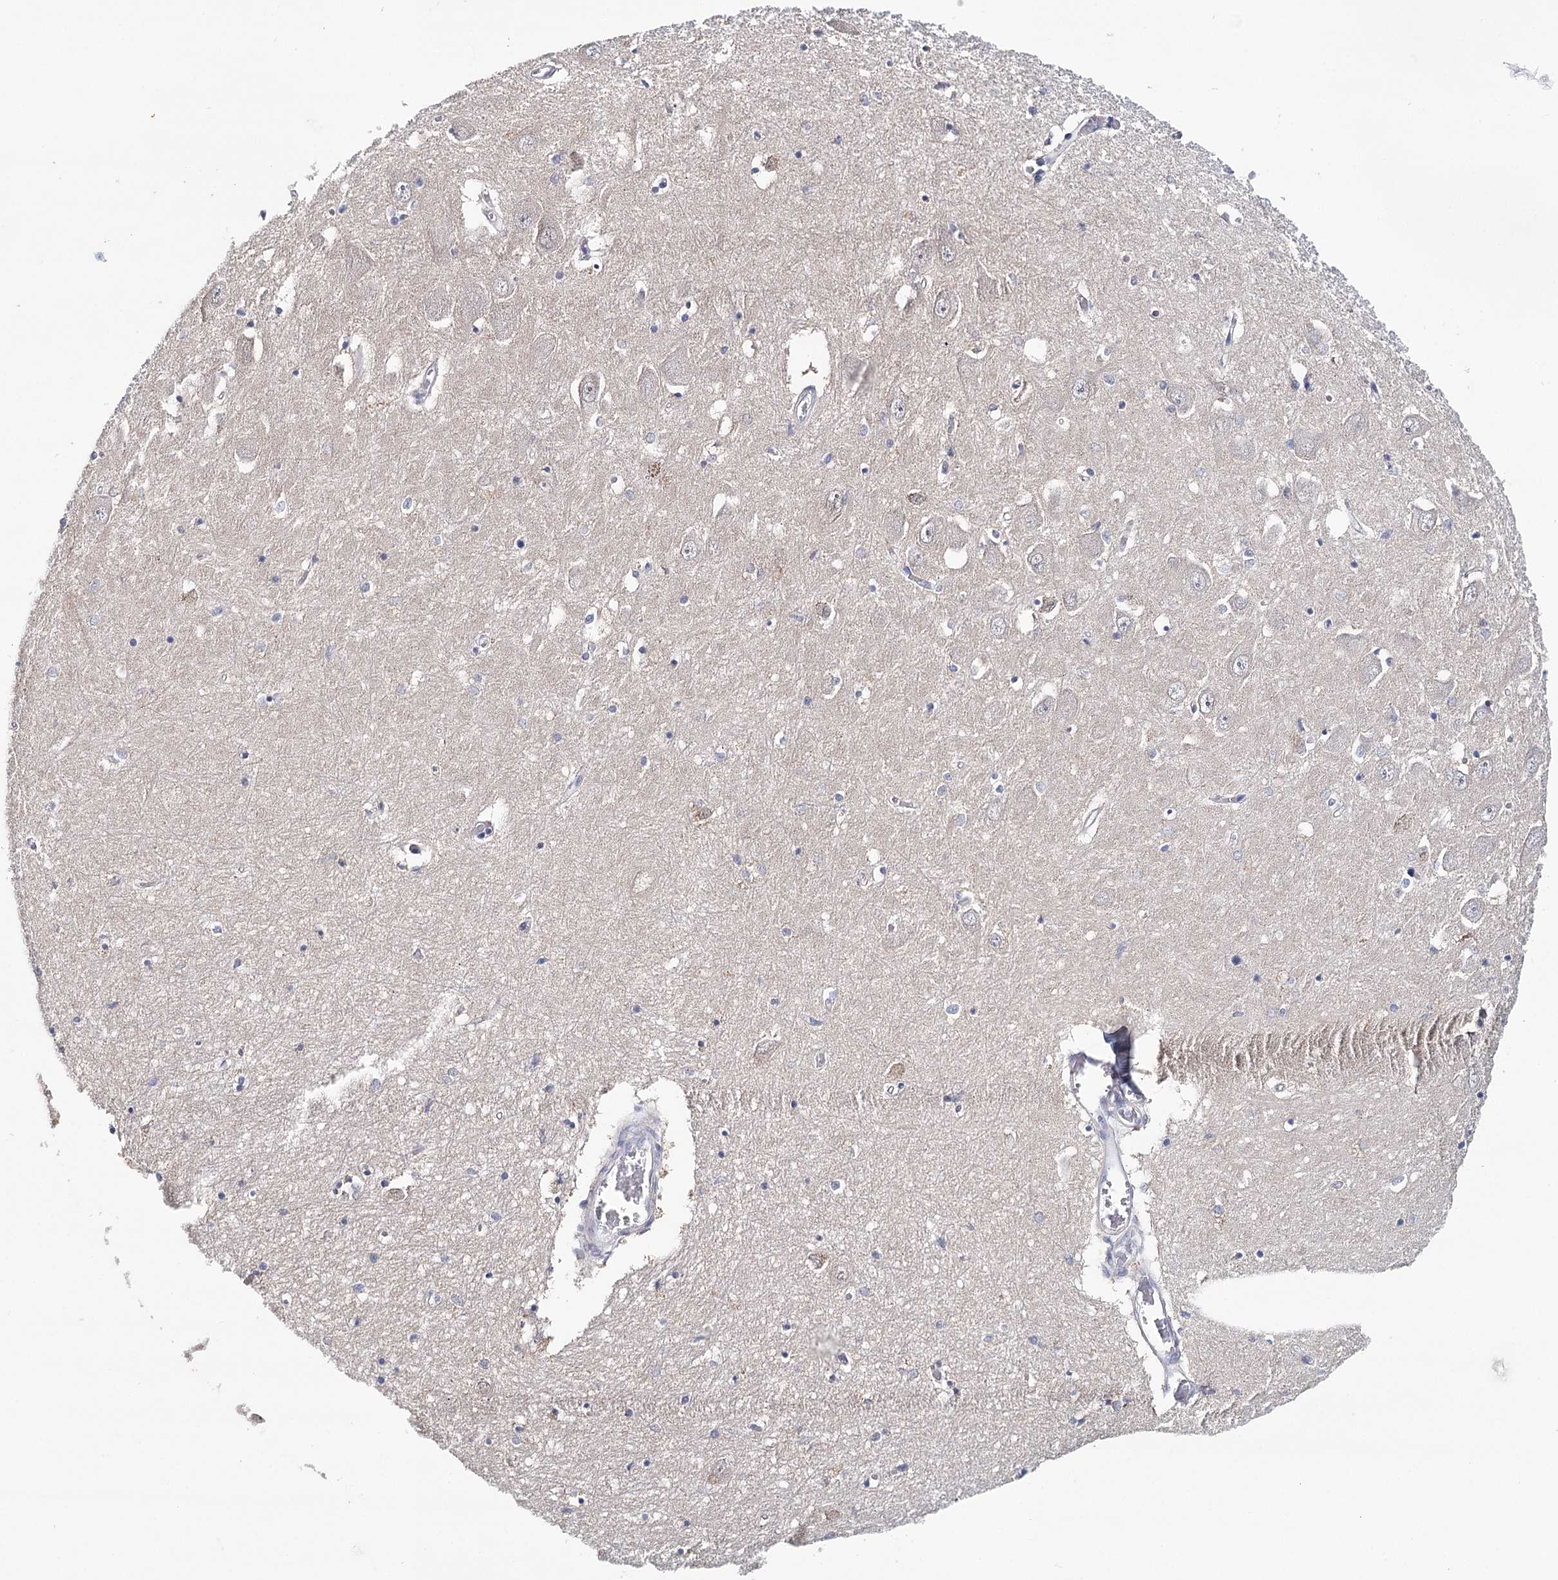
{"staining": {"intensity": "negative", "quantity": "none", "location": "none"}, "tissue": "hippocampus", "cell_type": "Glial cells", "image_type": "normal", "snomed": [{"axis": "morphology", "description": "Normal tissue, NOS"}, {"axis": "topography", "description": "Hippocampus"}], "caption": "An immunohistochemistry micrograph of unremarkable hippocampus is shown. There is no staining in glial cells of hippocampus. Nuclei are stained in blue.", "gene": "HSPA4L", "patient": {"sex": "male", "age": 70}}